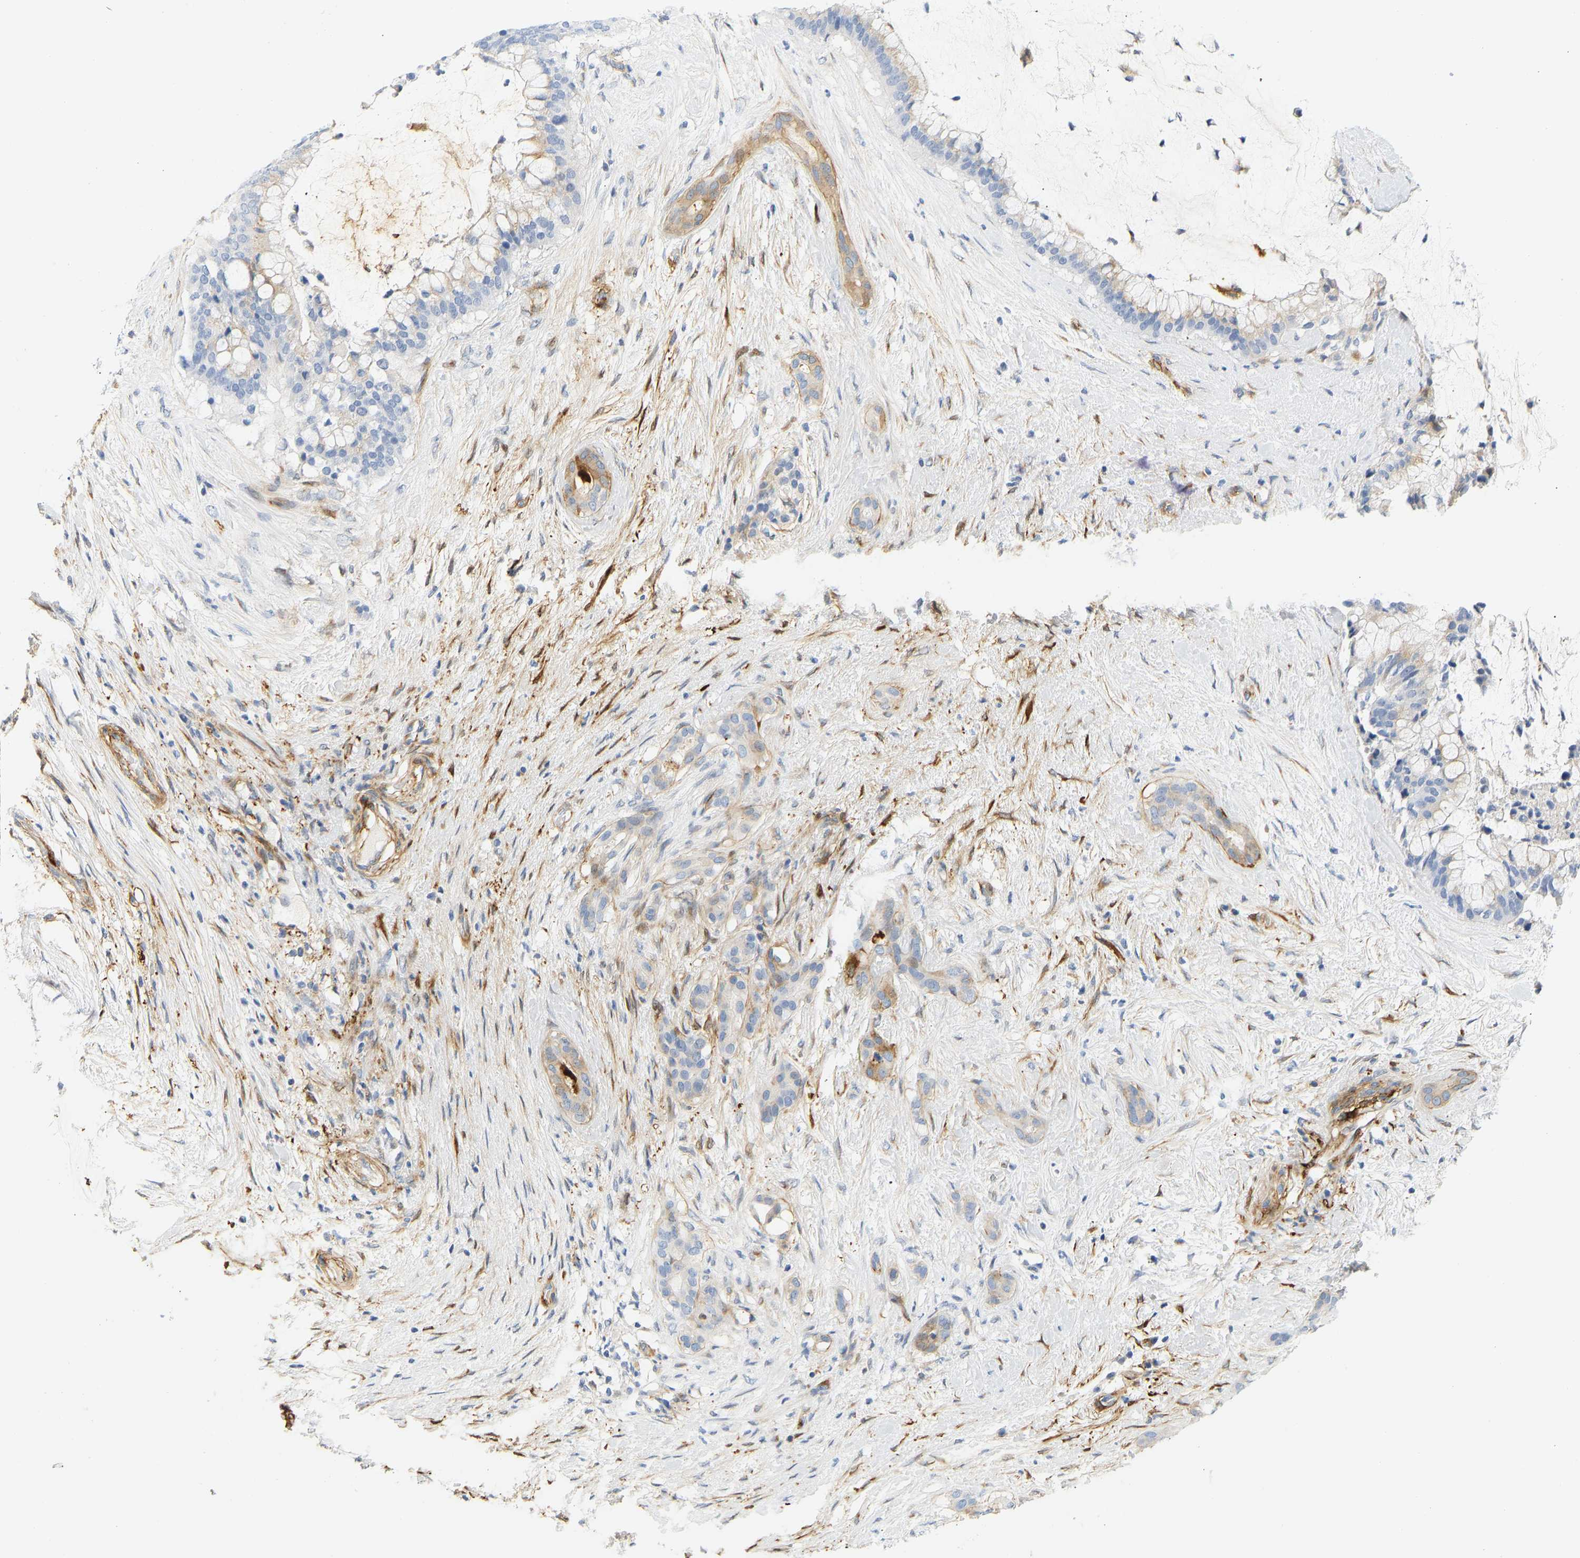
{"staining": {"intensity": "moderate", "quantity": "<25%", "location": "cytoplasmic/membranous"}, "tissue": "pancreatic cancer", "cell_type": "Tumor cells", "image_type": "cancer", "snomed": [{"axis": "morphology", "description": "Adenocarcinoma, NOS"}, {"axis": "topography", "description": "Pancreas"}], "caption": "Tumor cells display low levels of moderate cytoplasmic/membranous expression in approximately <25% of cells in human pancreatic adenocarcinoma.", "gene": "SLC30A7", "patient": {"sex": "male", "age": 41}}